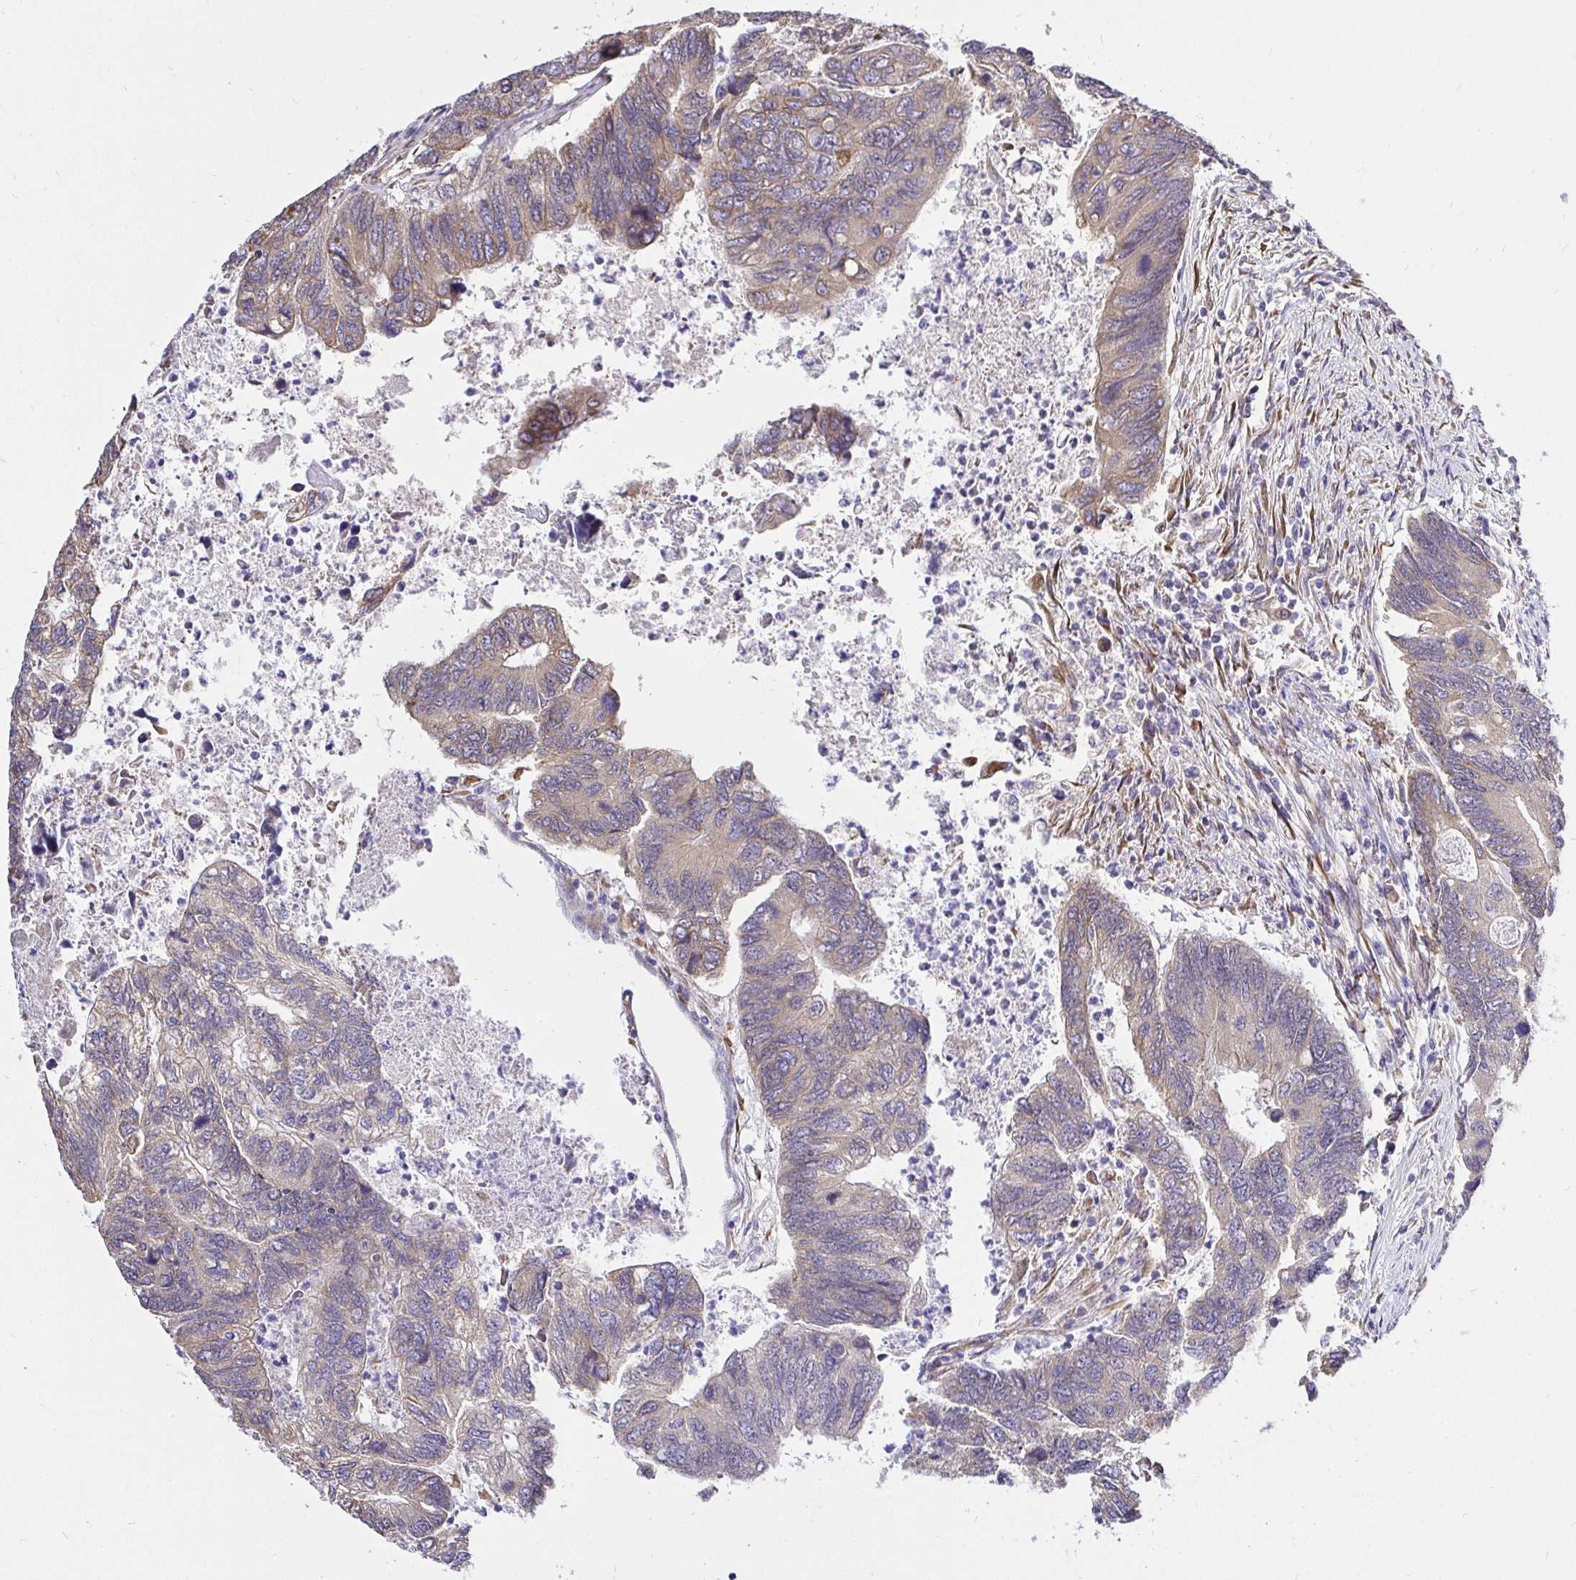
{"staining": {"intensity": "weak", "quantity": "25%-75%", "location": "cytoplasmic/membranous"}, "tissue": "colorectal cancer", "cell_type": "Tumor cells", "image_type": "cancer", "snomed": [{"axis": "morphology", "description": "Adenocarcinoma, NOS"}, {"axis": "topography", "description": "Colon"}], "caption": "Immunohistochemical staining of adenocarcinoma (colorectal) reveals weak cytoplasmic/membranous protein expression in about 25%-75% of tumor cells.", "gene": "CCDC122", "patient": {"sex": "female", "age": 67}}